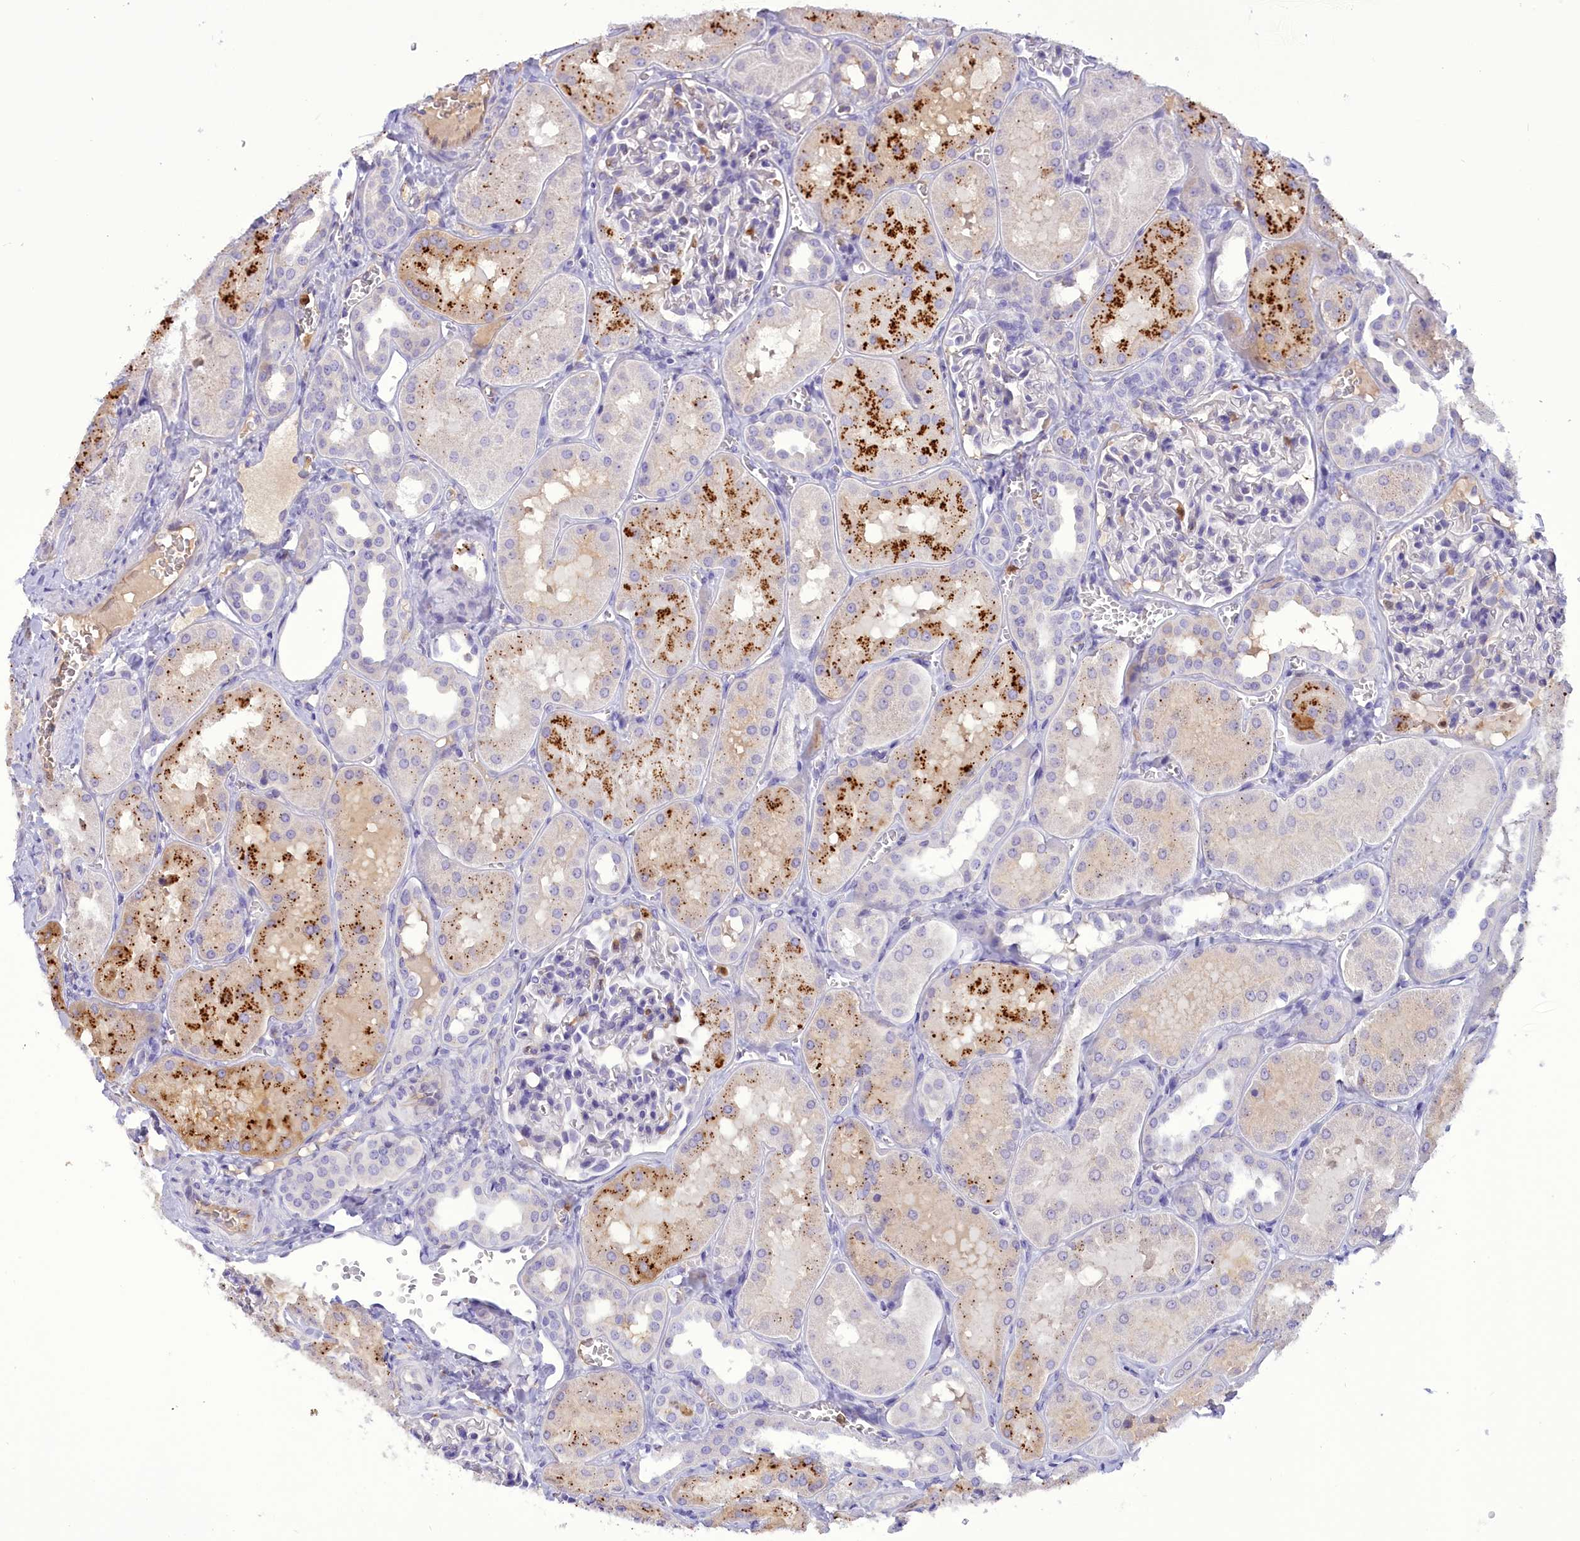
{"staining": {"intensity": "negative", "quantity": "none", "location": "none"}, "tissue": "kidney", "cell_type": "Cells in glomeruli", "image_type": "normal", "snomed": [{"axis": "morphology", "description": "Normal tissue, NOS"}, {"axis": "topography", "description": "Kidney"}, {"axis": "topography", "description": "Urinary bladder"}], "caption": "Image shows no significant protein positivity in cells in glomeruli of normal kidney. (DAB (3,3'-diaminobenzidine) immunohistochemistry (IHC), high magnification).", "gene": "FAM149B1", "patient": {"sex": "male", "age": 16}}